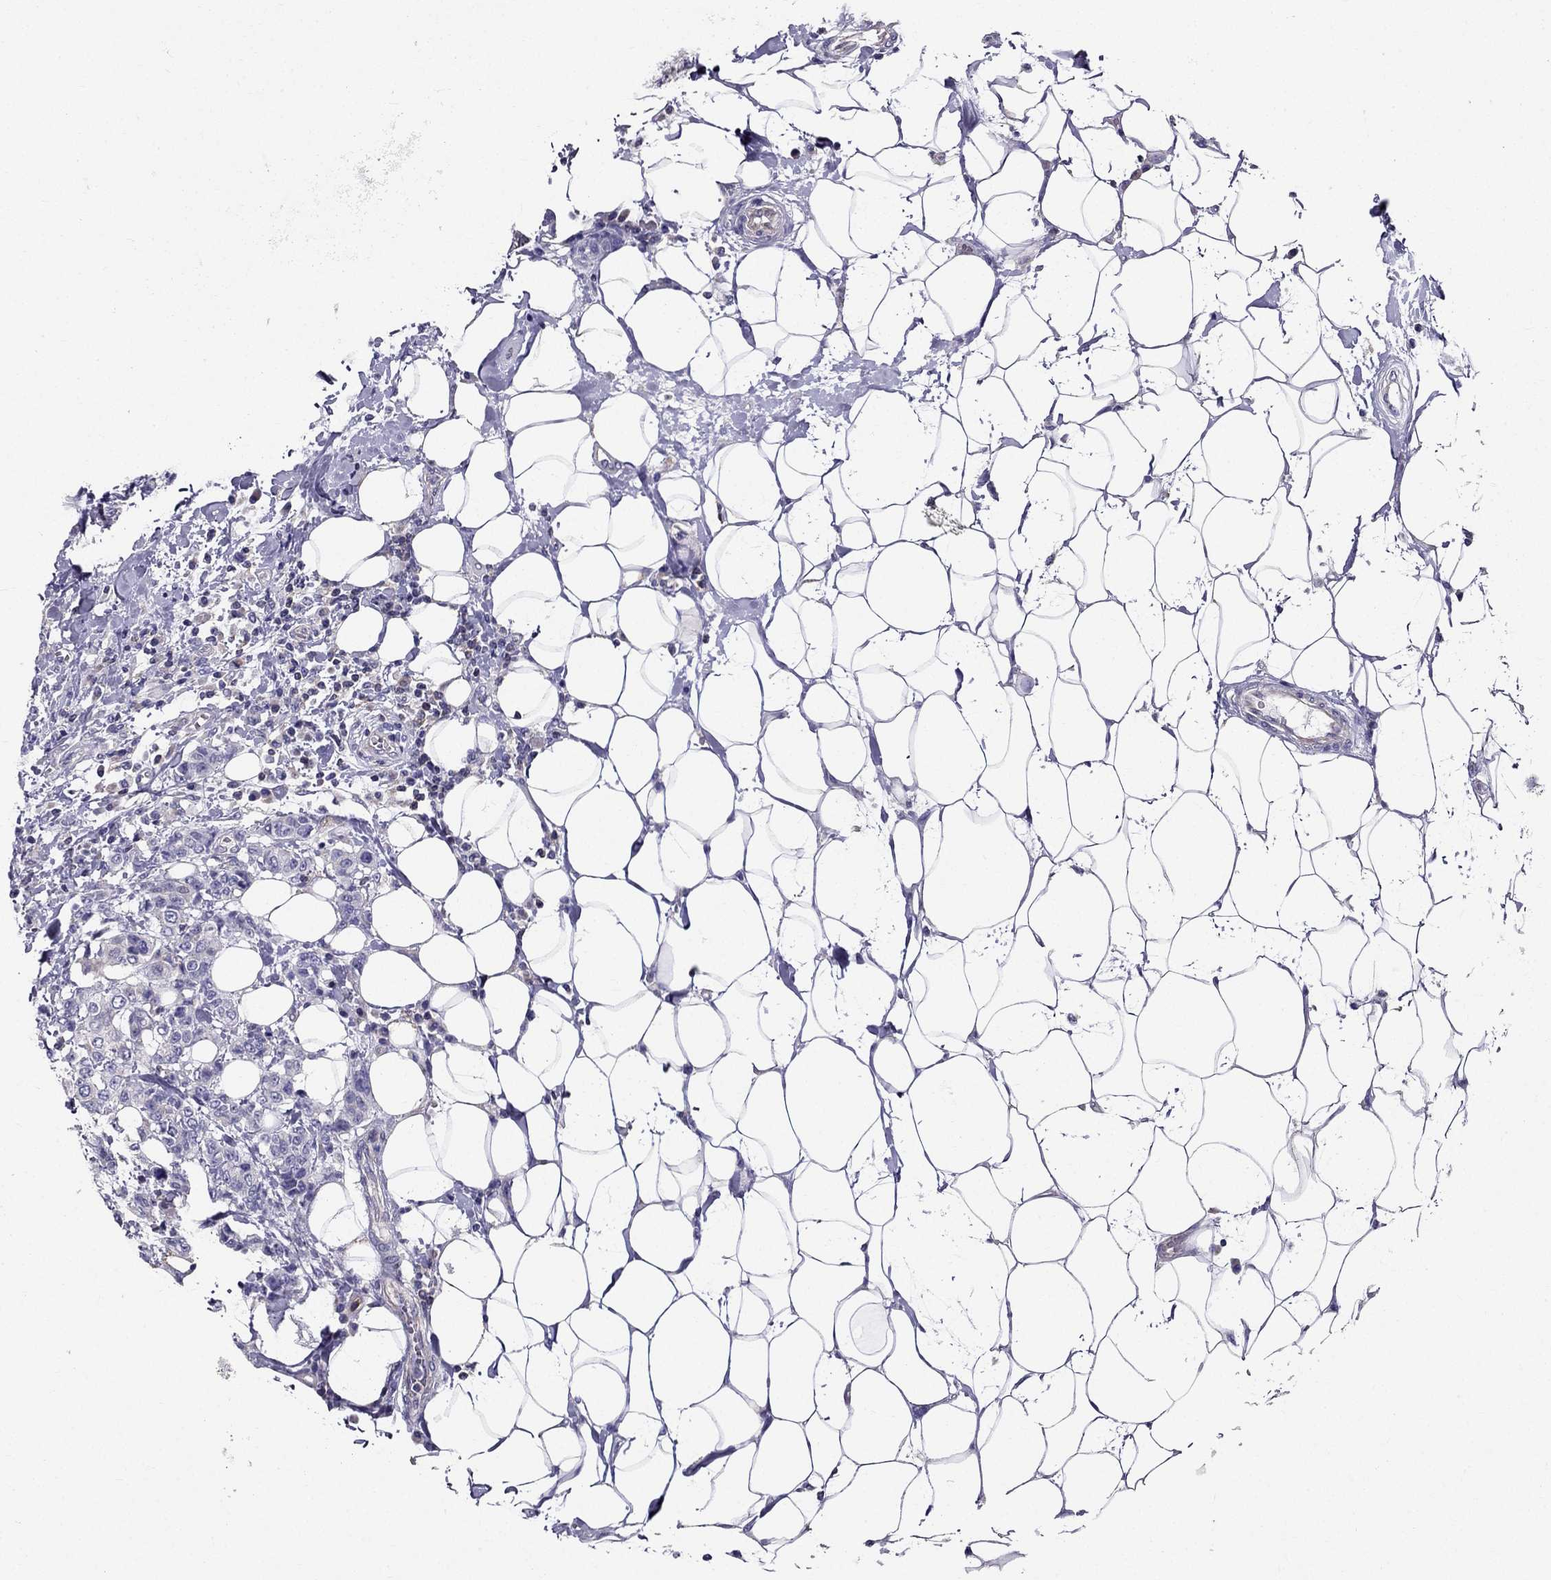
{"staining": {"intensity": "negative", "quantity": "none", "location": "none"}, "tissue": "breast cancer", "cell_type": "Tumor cells", "image_type": "cancer", "snomed": [{"axis": "morphology", "description": "Duct carcinoma"}, {"axis": "topography", "description": "Breast"}], "caption": "Immunohistochemical staining of breast cancer (invasive ductal carcinoma) demonstrates no significant positivity in tumor cells.", "gene": "AAK1", "patient": {"sex": "female", "age": 27}}